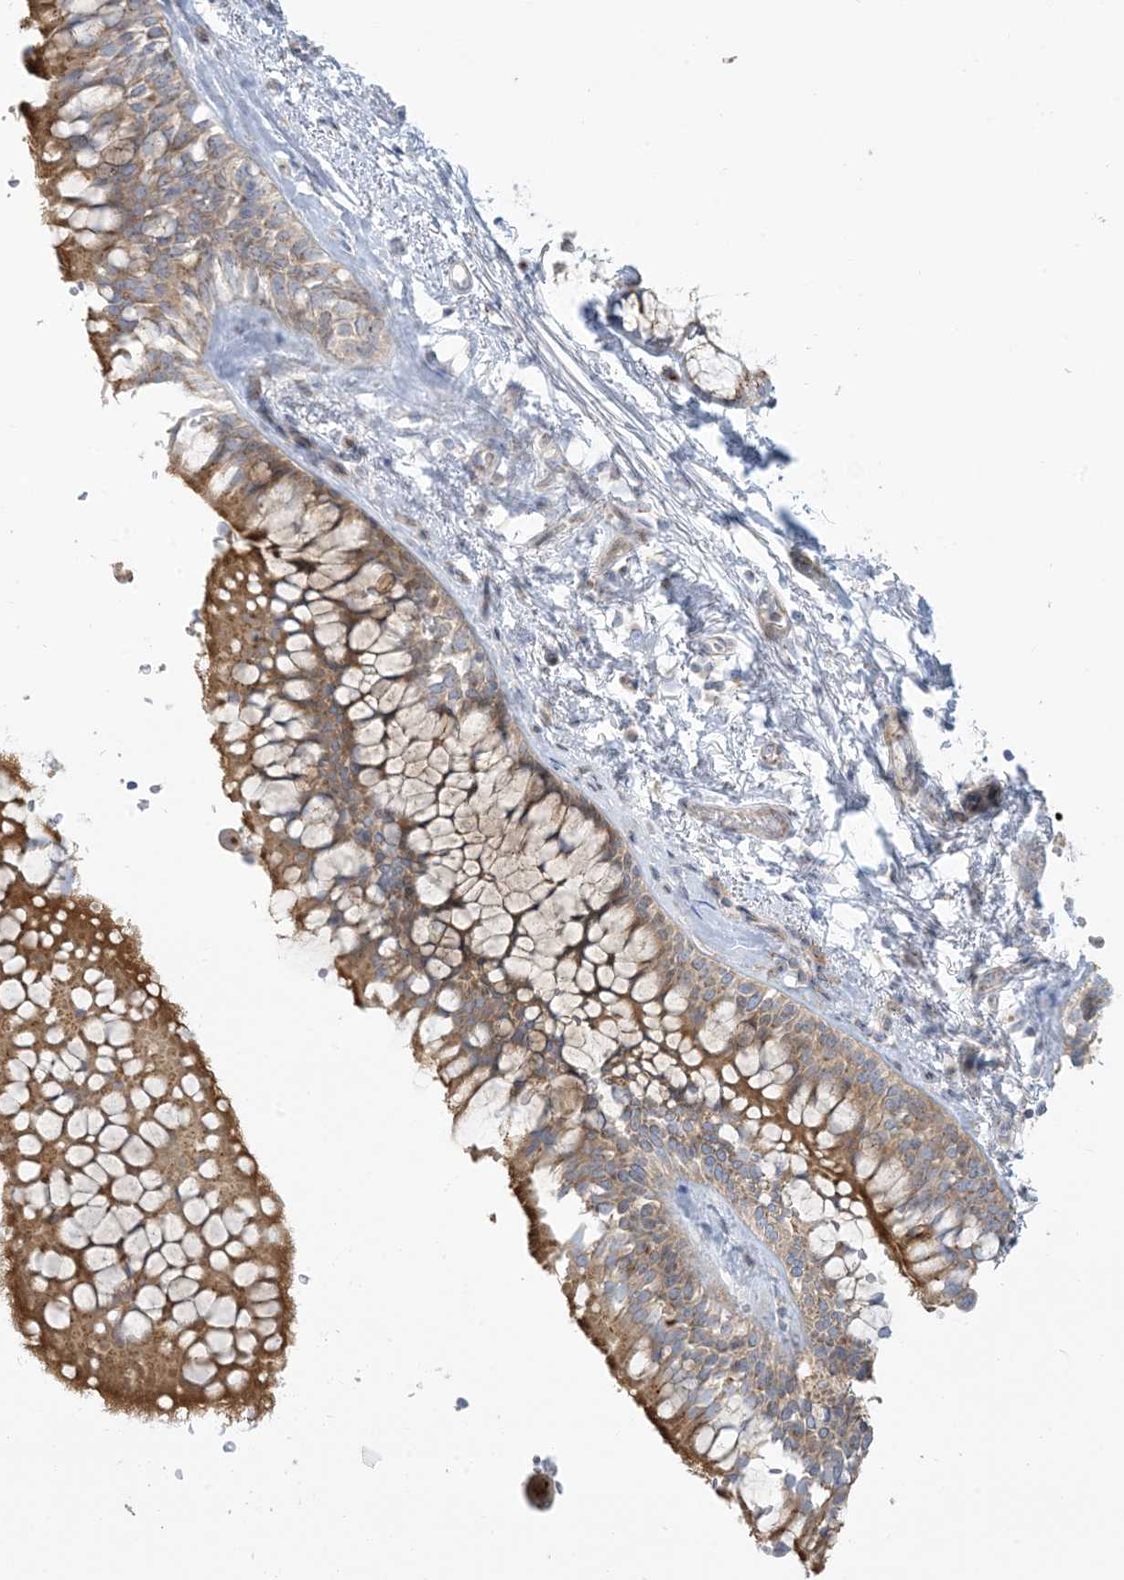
{"staining": {"intensity": "moderate", "quantity": ">75%", "location": "cytoplasmic/membranous"}, "tissue": "bronchus", "cell_type": "Respiratory epithelial cells", "image_type": "normal", "snomed": [{"axis": "morphology", "description": "Normal tissue, NOS"}, {"axis": "morphology", "description": "Inflammation, NOS"}, {"axis": "topography", "description": "Cartilage tissue"}, {"axis": "topography", "description": "Bronchus"}, {"axis": "topography", "description": "Lung"}], "caption": "The micrograph reveals immunohistochemical staining of normal bronchus. There is moderate cytoplasmic/membranous expression is present in about >75% of respiratory epithelial cells. The staining was performed using DAB (3,3'-diaminobenzidine) to visualize the protein expression in brown, while the nuclei were stained in blue with hematoxylin (Magnification: 20x).", "gene": "AFTPH", "patient": {"sex": "female", "age": 64}}